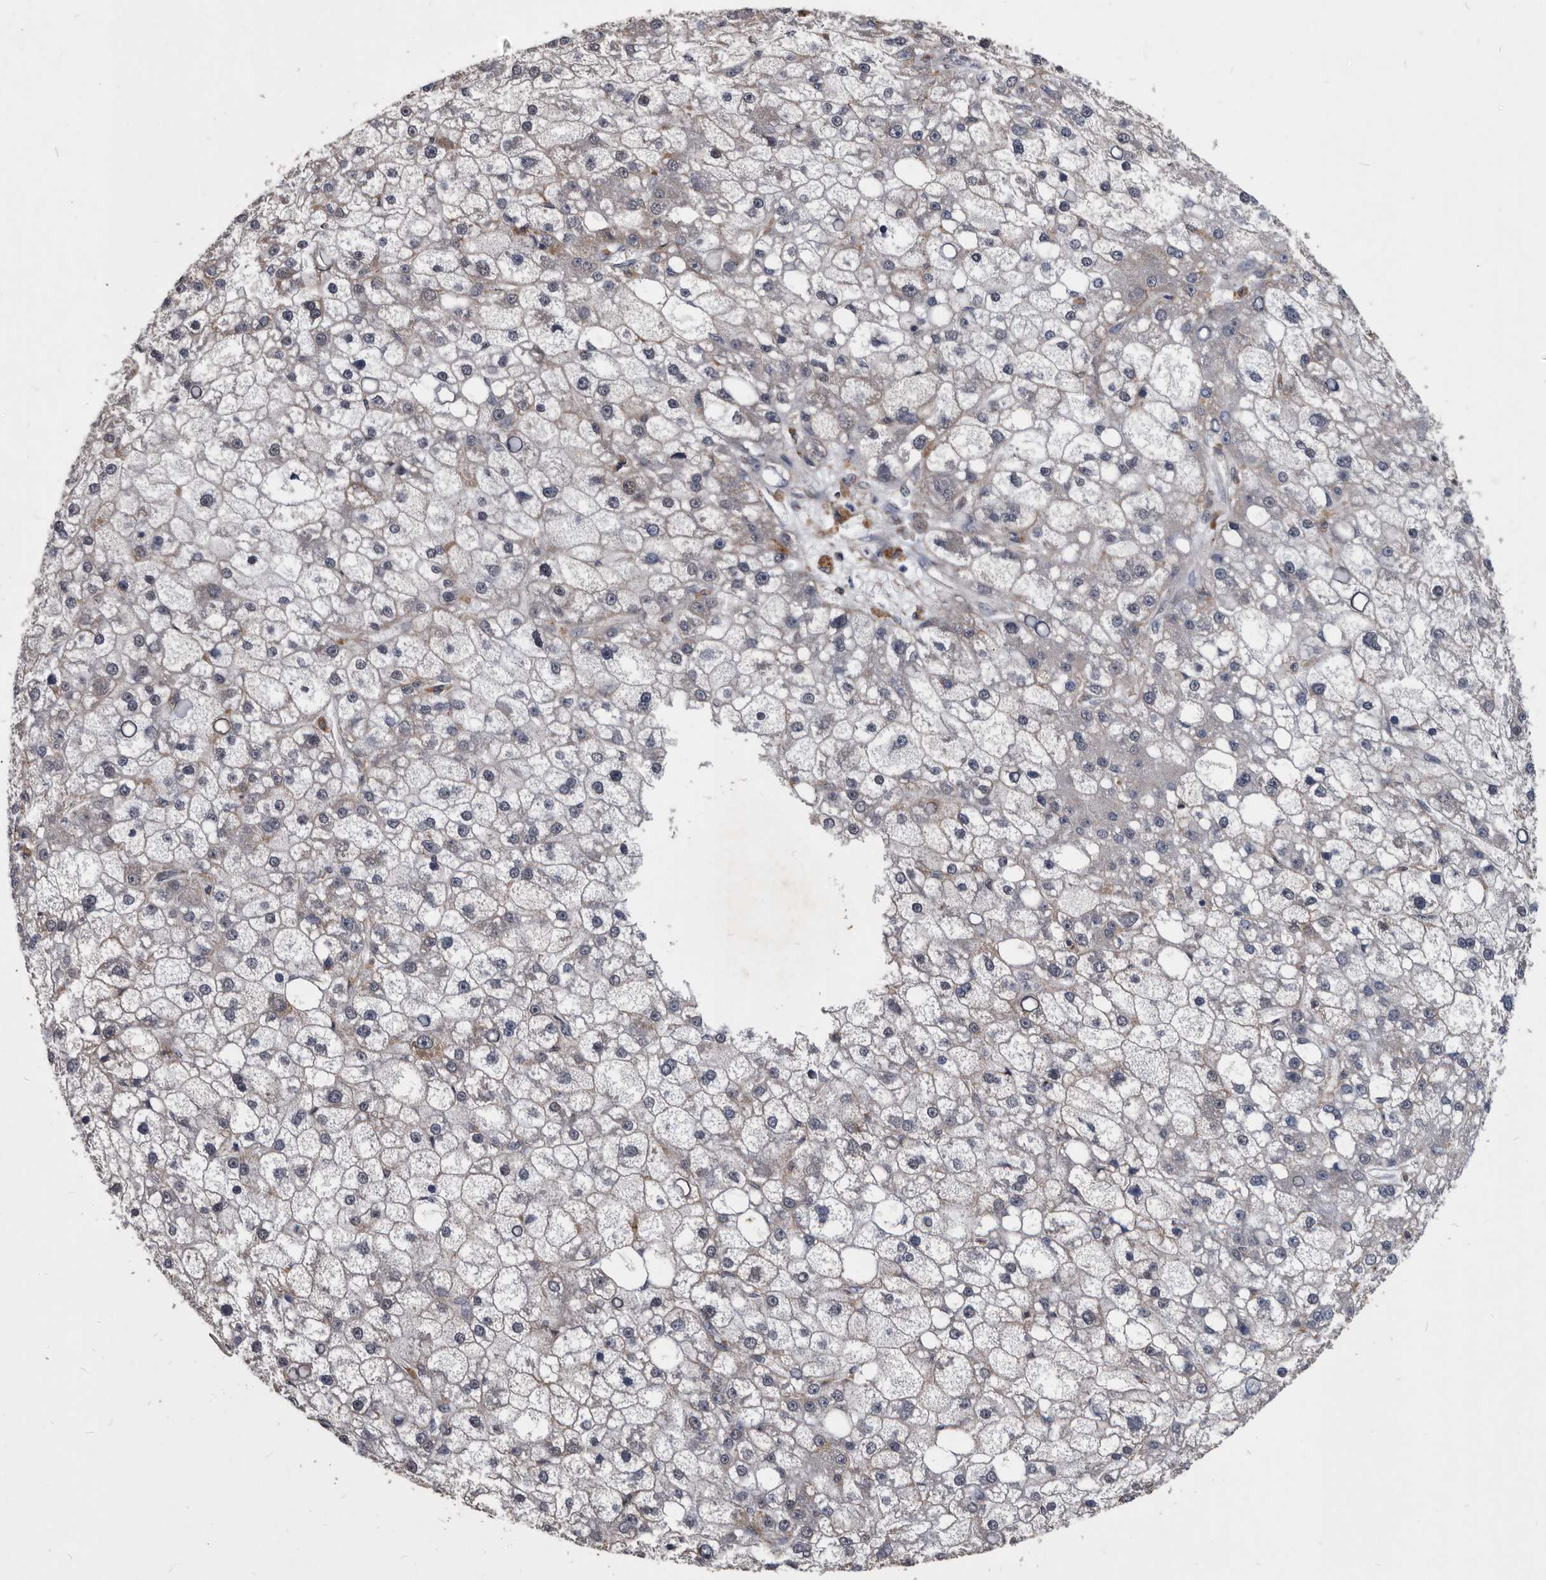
{"staining": {"intensity": "negative", "quantity": "none", "location": "none"}, "tissue": "liver cancer", "cell_type": "Tumor cells", "image_type": "cancer", "snomed": [{"axis": "morphology", "description": "Carcinoma, Hepatocellular, NOS"}, {"axis": "topography", "description": "Liver"}], "caption": "Liver cancer stained for a protein using IHC displays no expression tumor cells.", "gene": "NRBP1", "patient": {"sex": "male", "age": 67}}